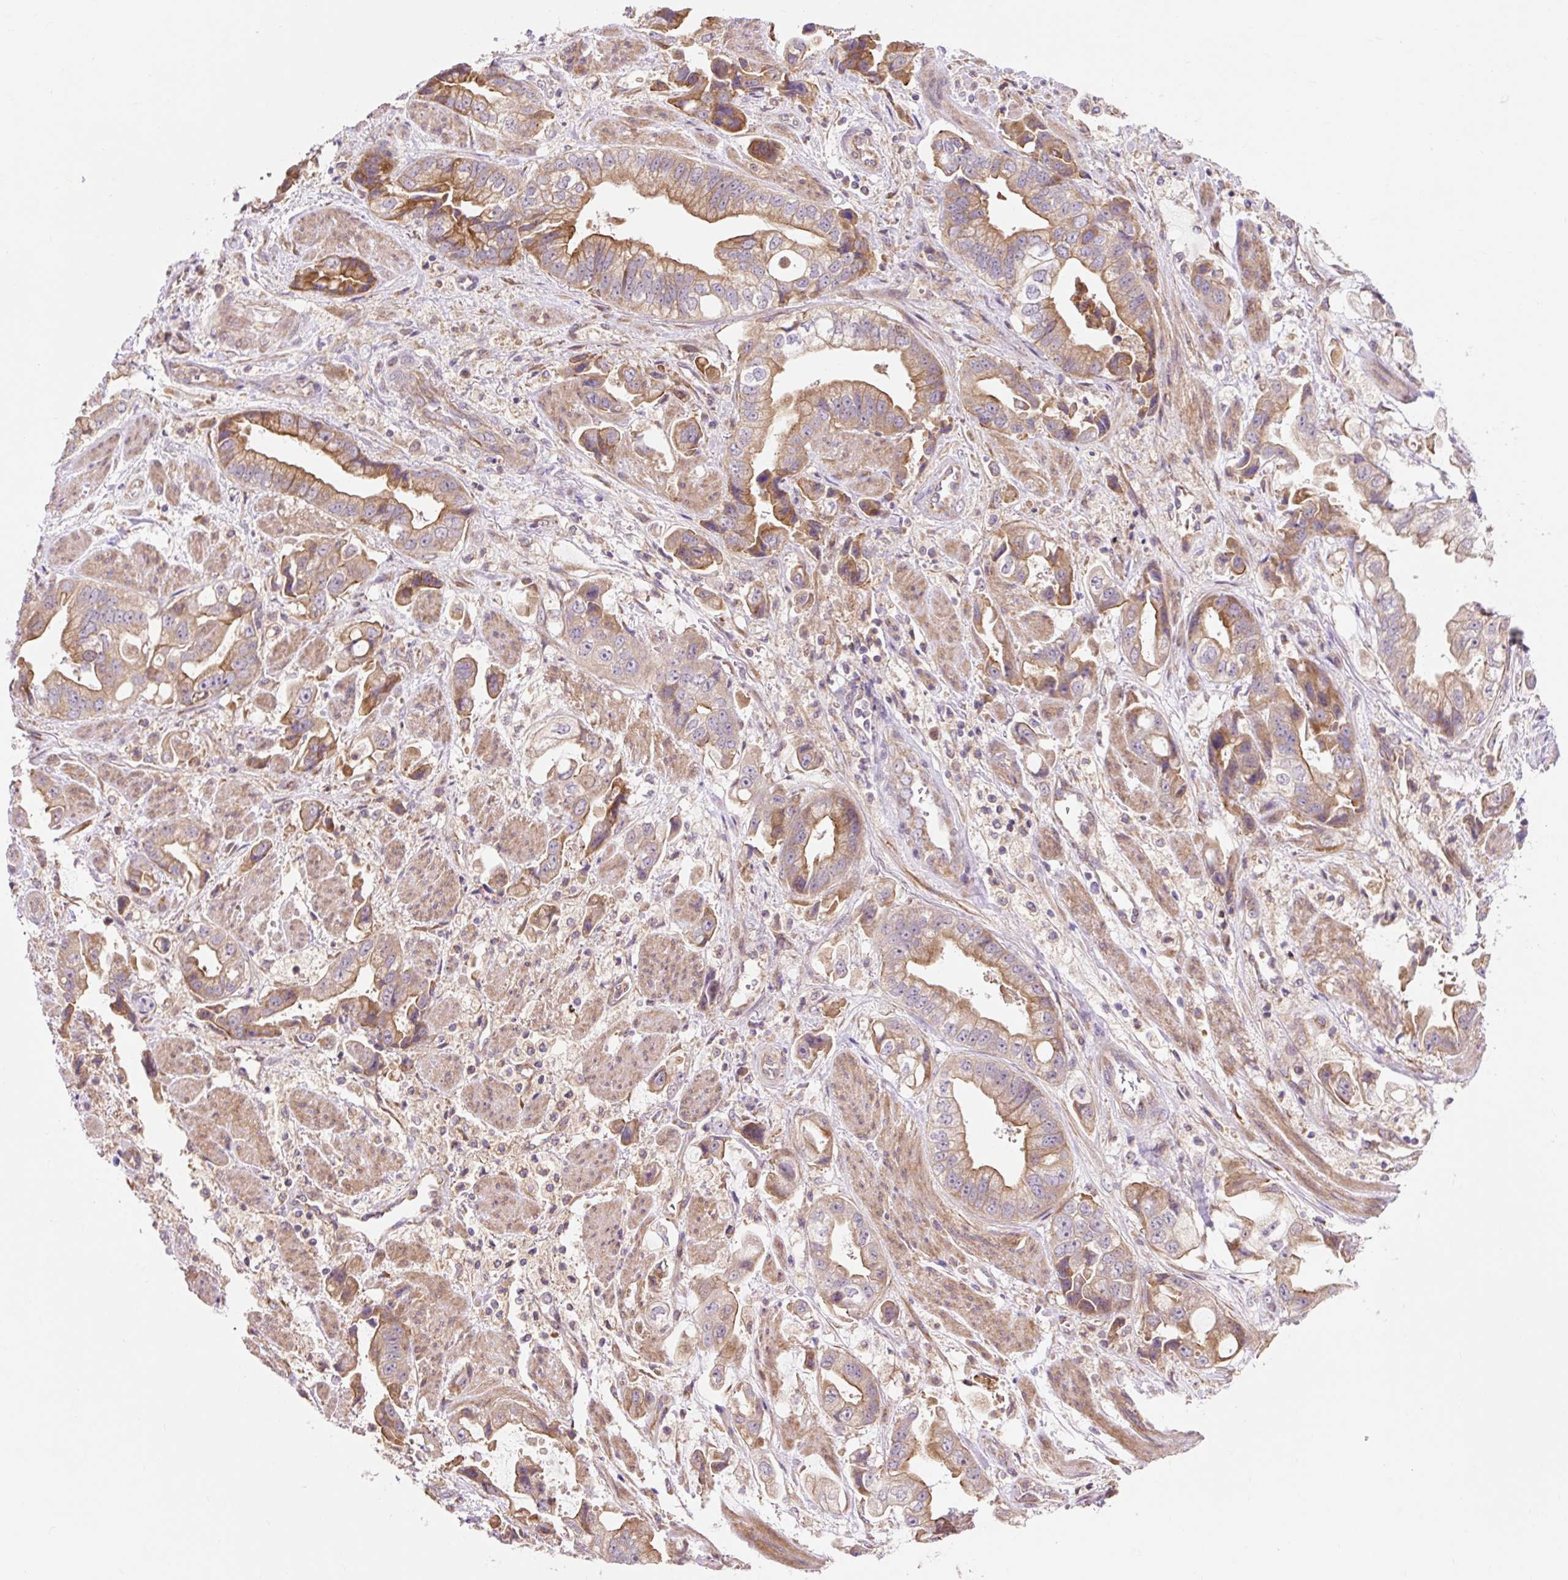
{"staining": {"intensity": "moderate", "quantity": "25%-75%", "location": "cytoplasmic/membranous"}, "tissue": "stomach cancer", "cell_type": "Tumor cells", "image_type": "cancer", "snomed": [{"axis": "morphology", "description": "Adenocarcinoma, NOS"}, {"axis": "topography", "description": "Stomach"}], "caption": "Immunohistochemistry micrograph of adenocarcinoma (stomach) stained for a protein (brown), which reveals medium levels of moderate cytoplasmic/membranous positivity in approximately 25%-75% of tumor cells.", "gene": "TRIAP1", "patient": {"sex": "male", "age": 62}}